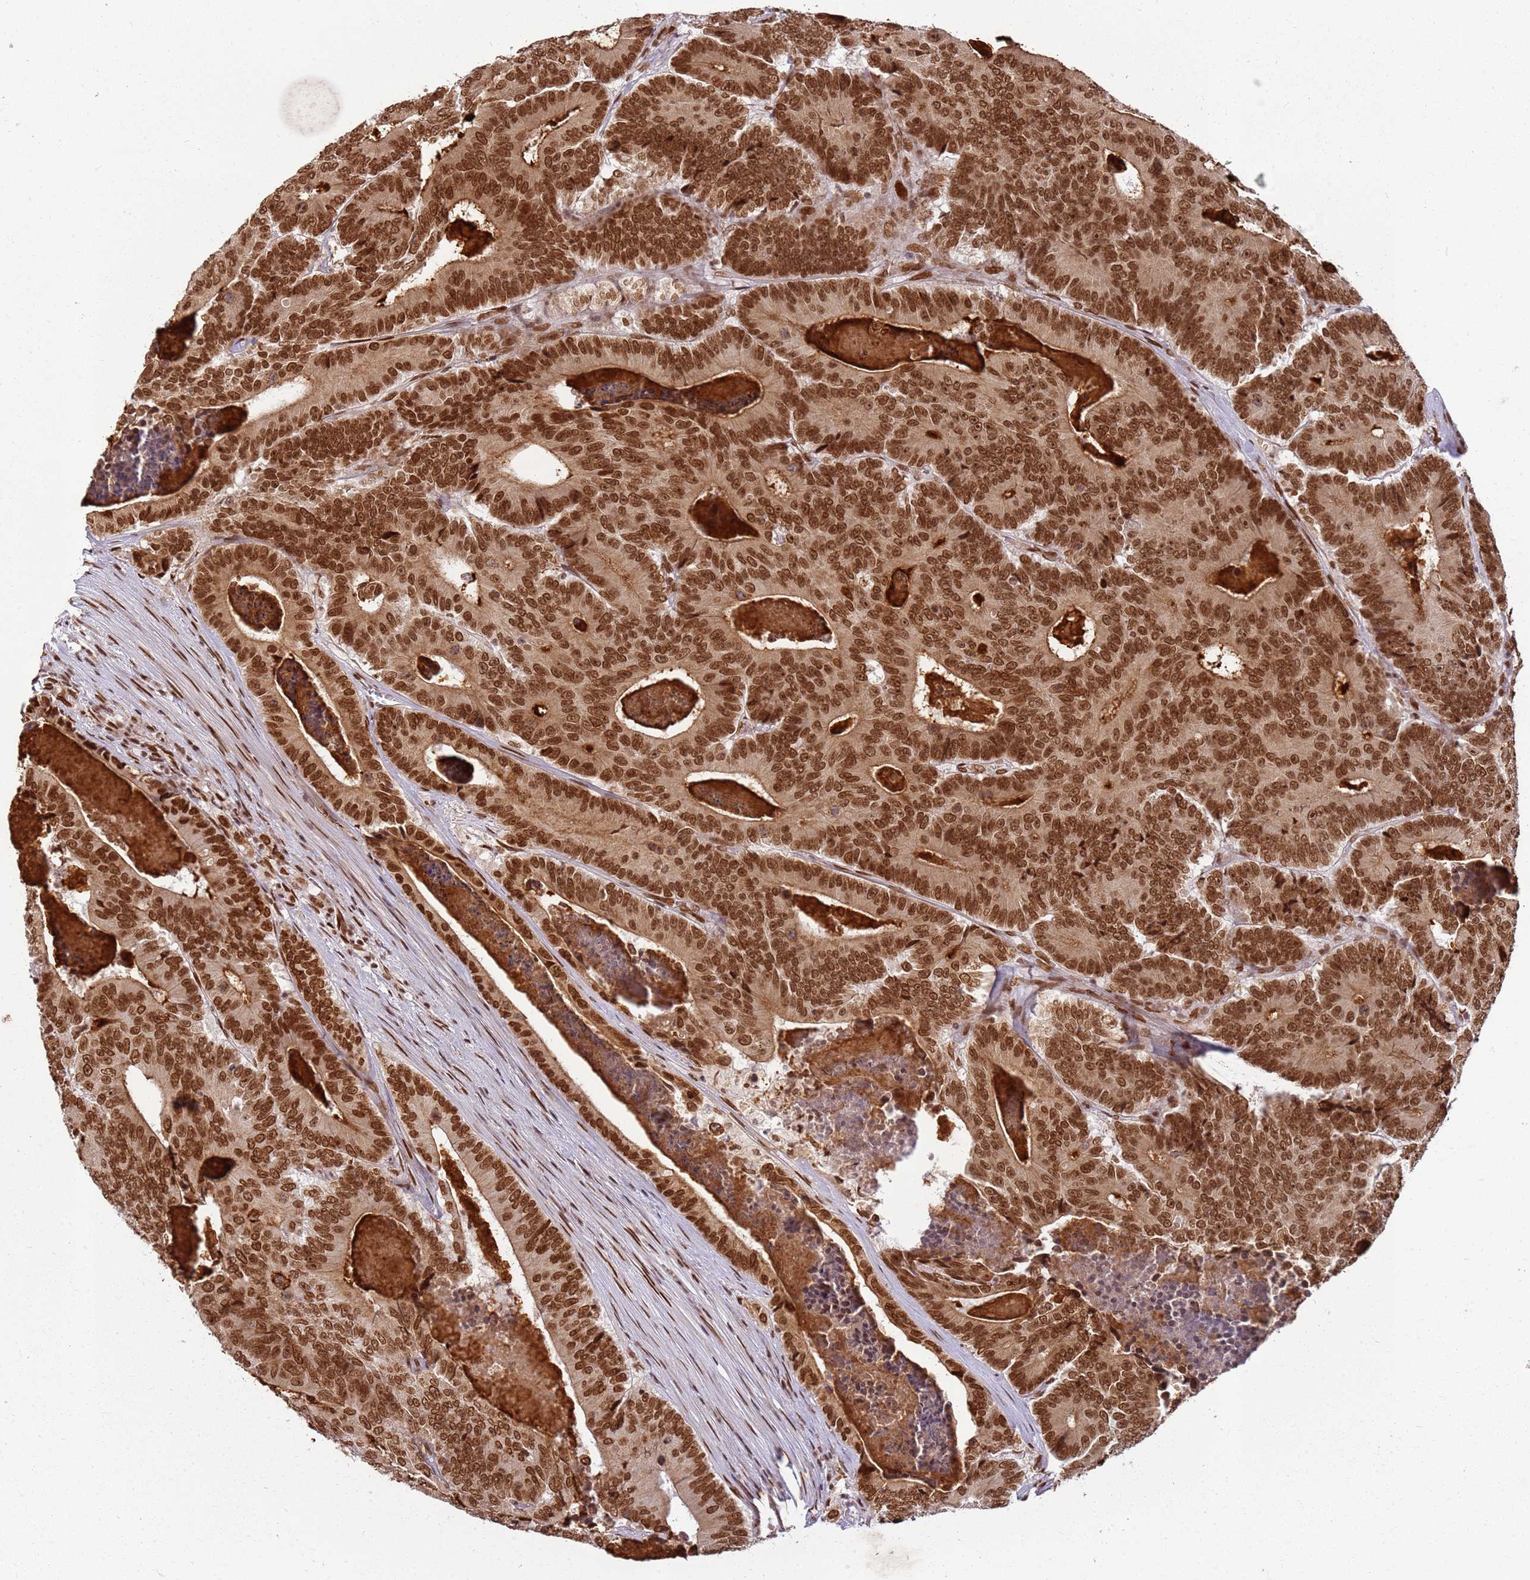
{"staining": {"intensity": "strong", "quantity": ">75%", "location": "nuclear"}, "tissue": "colorectal cancer", "cell_type": "Tumor cells", "image_type": "cancer", "snomed": [{"axis": "morphology", "description": "Adenocarcinoma, NOS"}, {"axis": "topography", "description": "Colon"}], "caption": "Immunohistochemistry (DAB) staining of human adenocarcinoma (colorectal) exhibits strong nuclear protein positivity in about >75% of tumor cells.", "gene": "TENT4A", "patient": {"sex": "male", "age": 83}}